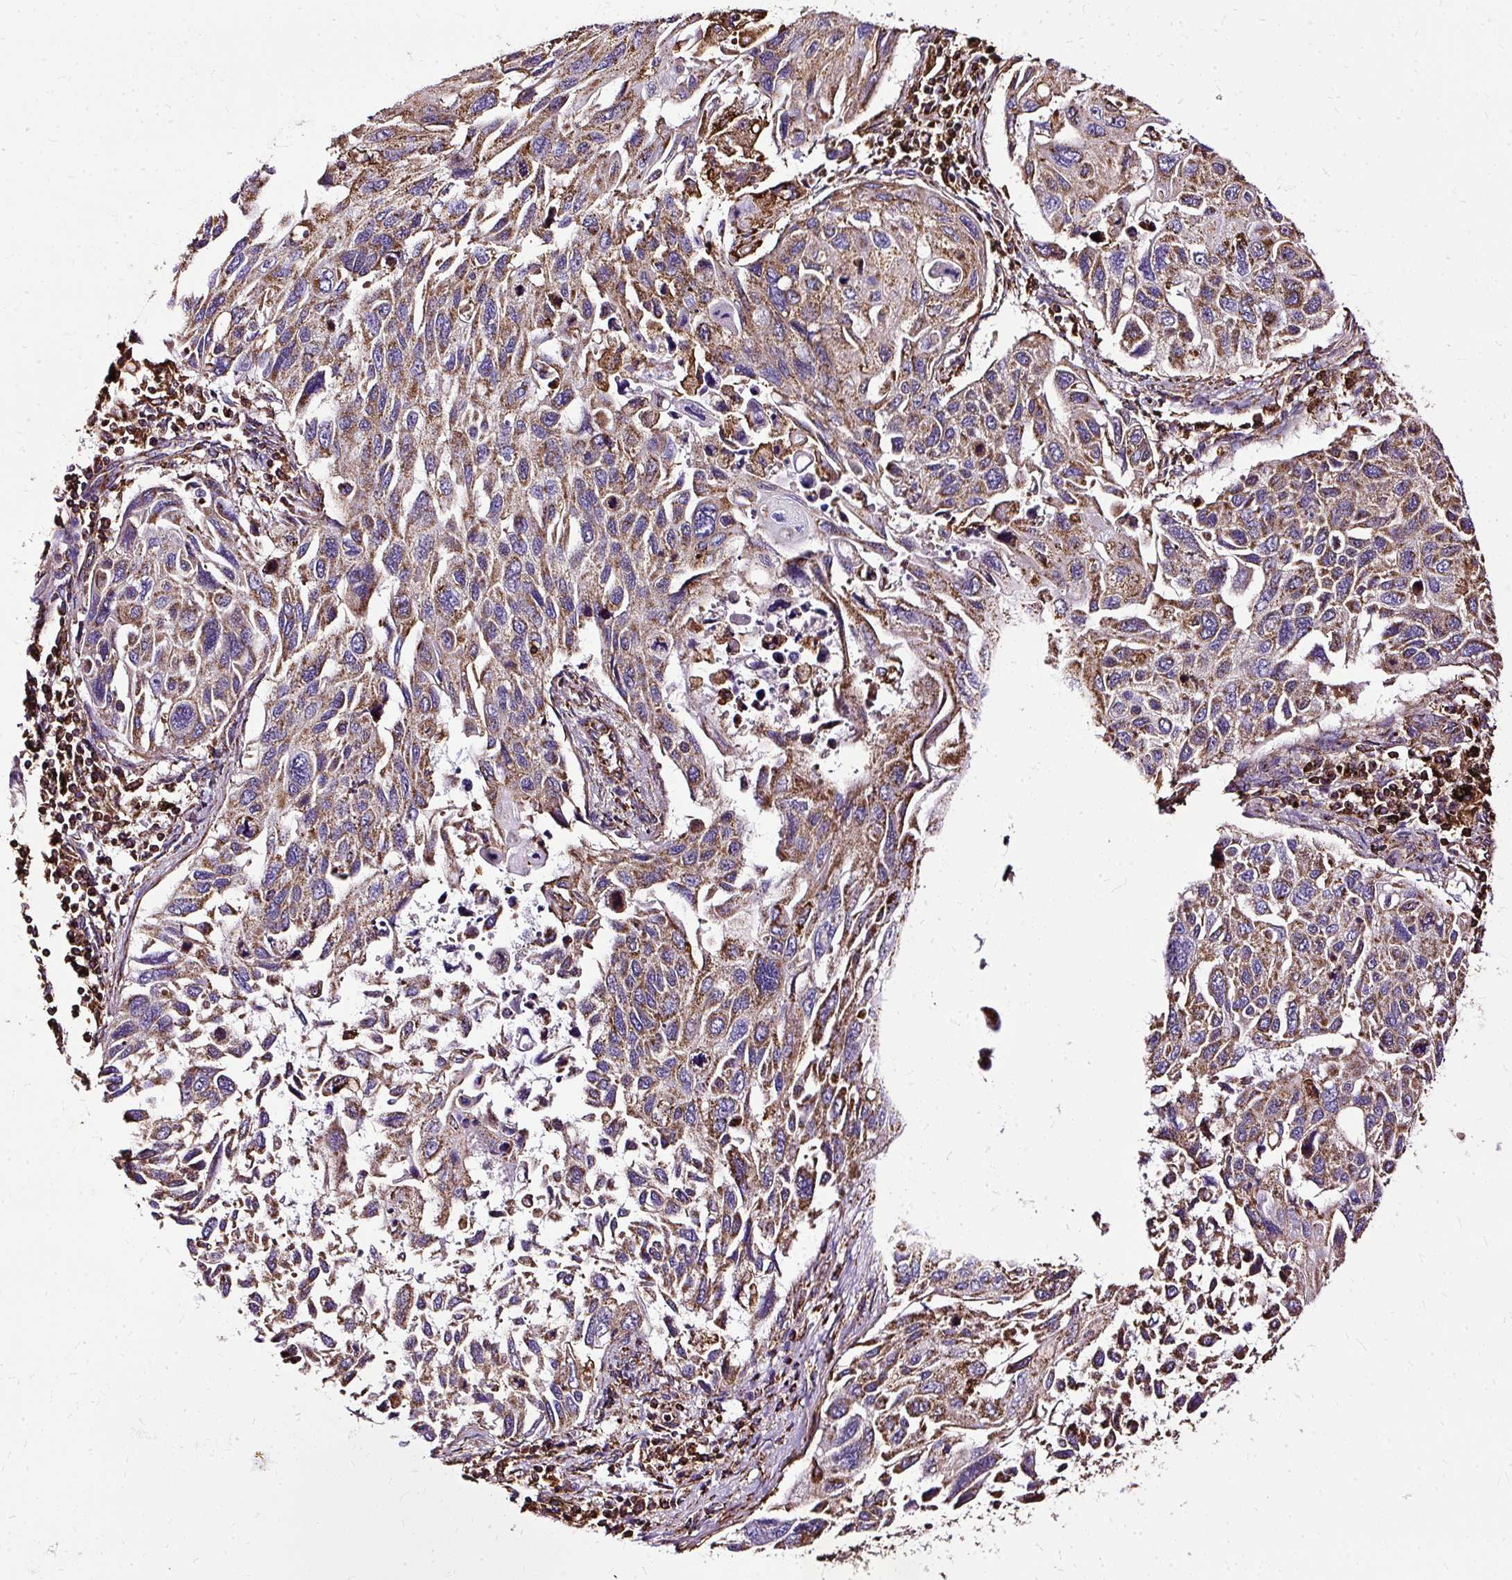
{"staining": {"intensity": "moderate", "quantity": ">75%", "location": "cytoplasmic/membranous"}, "tissue": "lung cancer", "cell_type": "Tumor cells", "image_type": "cancer", "snomed": [{"axis": "morphology", "description": "Squamous cell carcinoma, NOS"}, {"axis": "topography", "description": "Lung"}], "caption": "Protein analysis of lung squamous cell carcinoma tissue displays moderate cytoplasmic/membranous positivity in approximately >75% of tumor cells.", "gene": "KLHL11", "patient": {"sex": "male", "age": 62}}